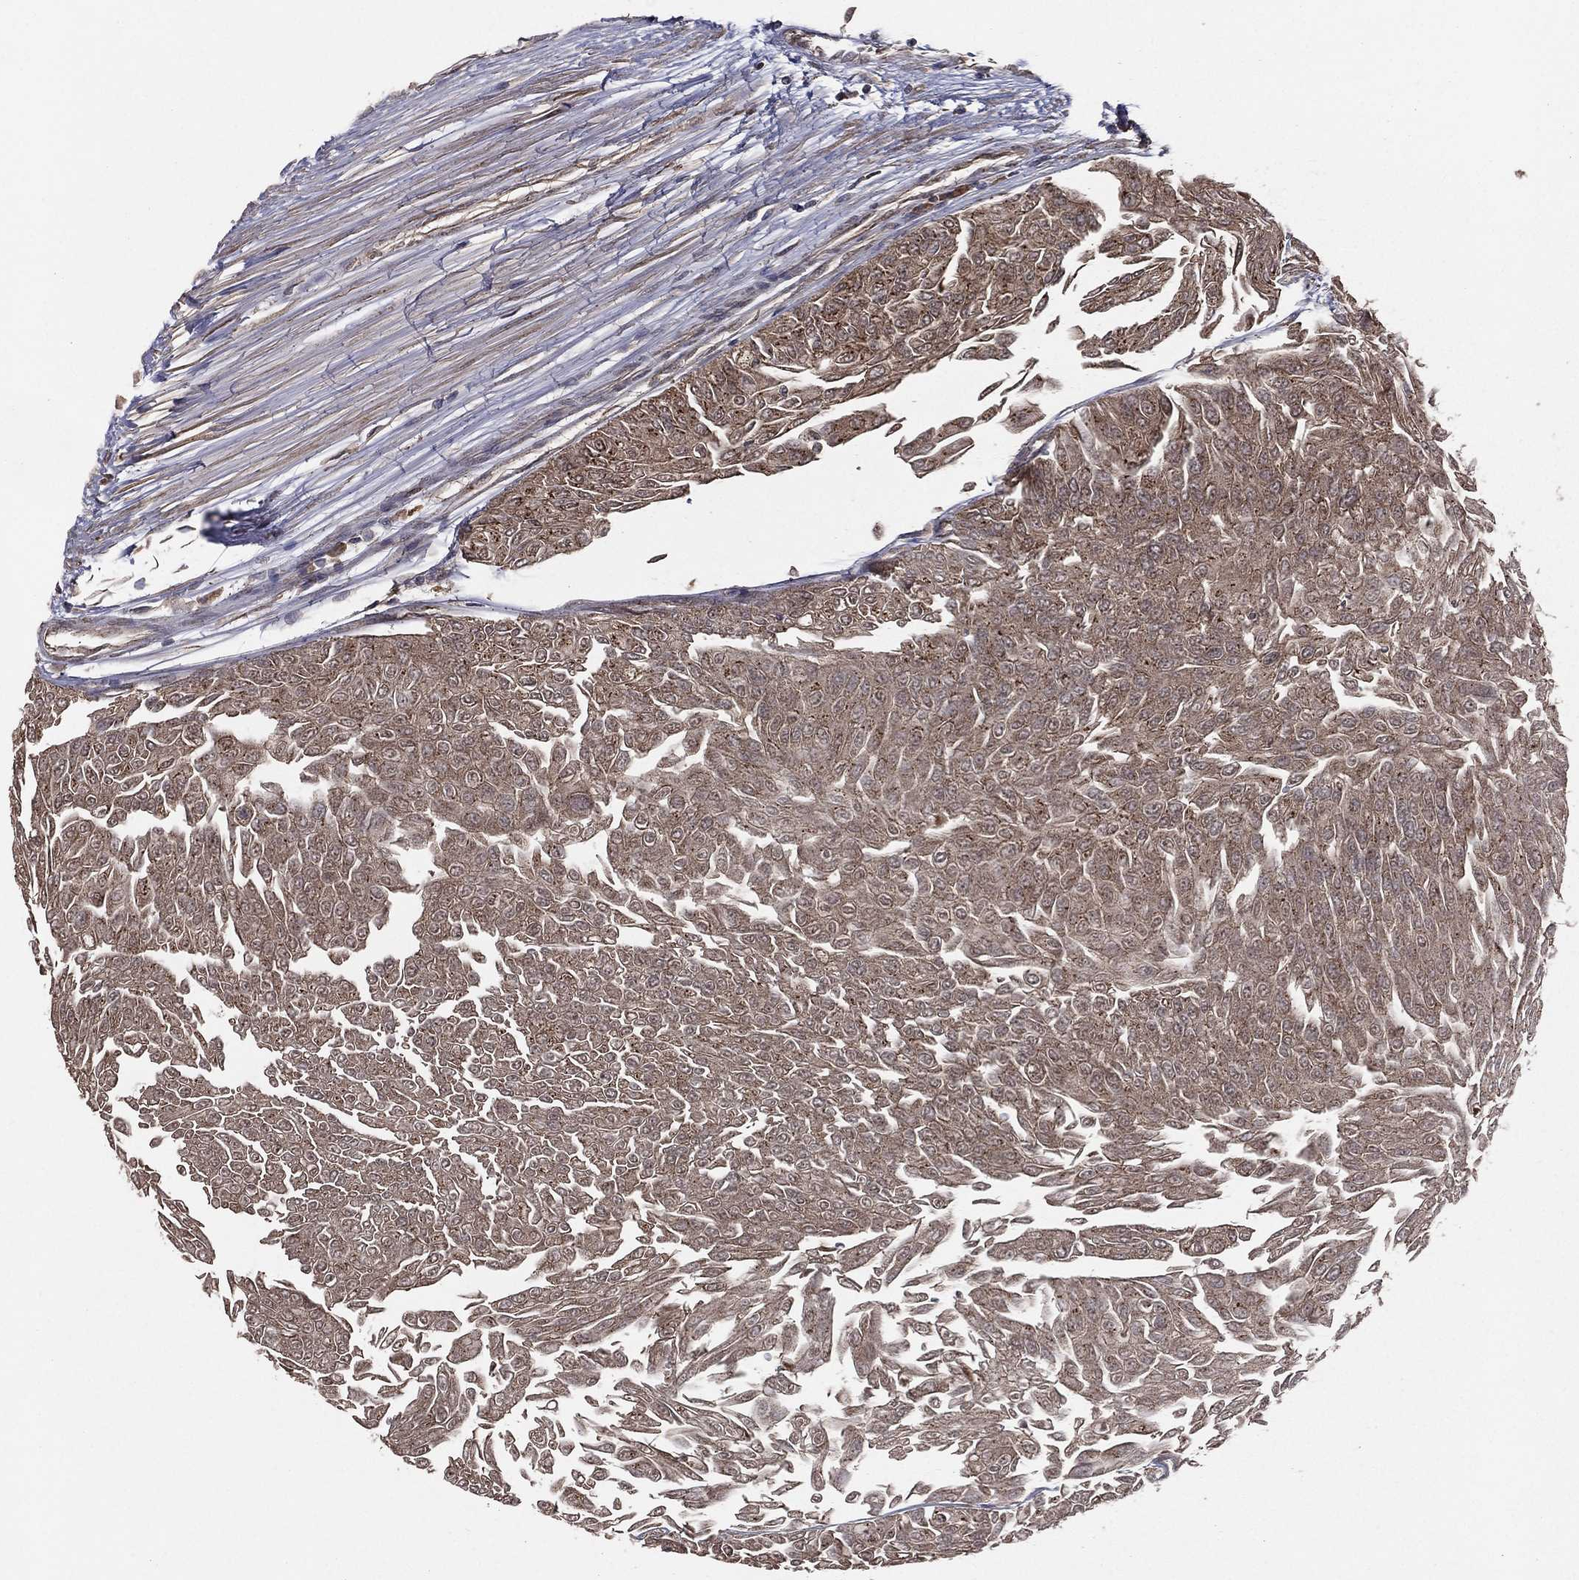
{"staining": {"intensity": "weak", "quantity": ">75%", "location": "cytoplasmic/membranous"}, "tissue": "urothelial cancer", "cell_type": "Tumor cells", "image_type": "cancer", "snomed": [{"axis": "morphology", "description": "Urothelial carcinoma, Low grade"}, {"axis": "topography", "description": "Urinary bladder"}], "caption": "This histopathology image displays urothelial carcinoma (low-grade) stained with IHC to label a protein in brown. The cytoplasmic/membranous of tumor cells show weak positivity for the protein. Nuclei are counter-stained blue.", "gene": "CERT1", "patient": {"sex": "male", "age": 67}}